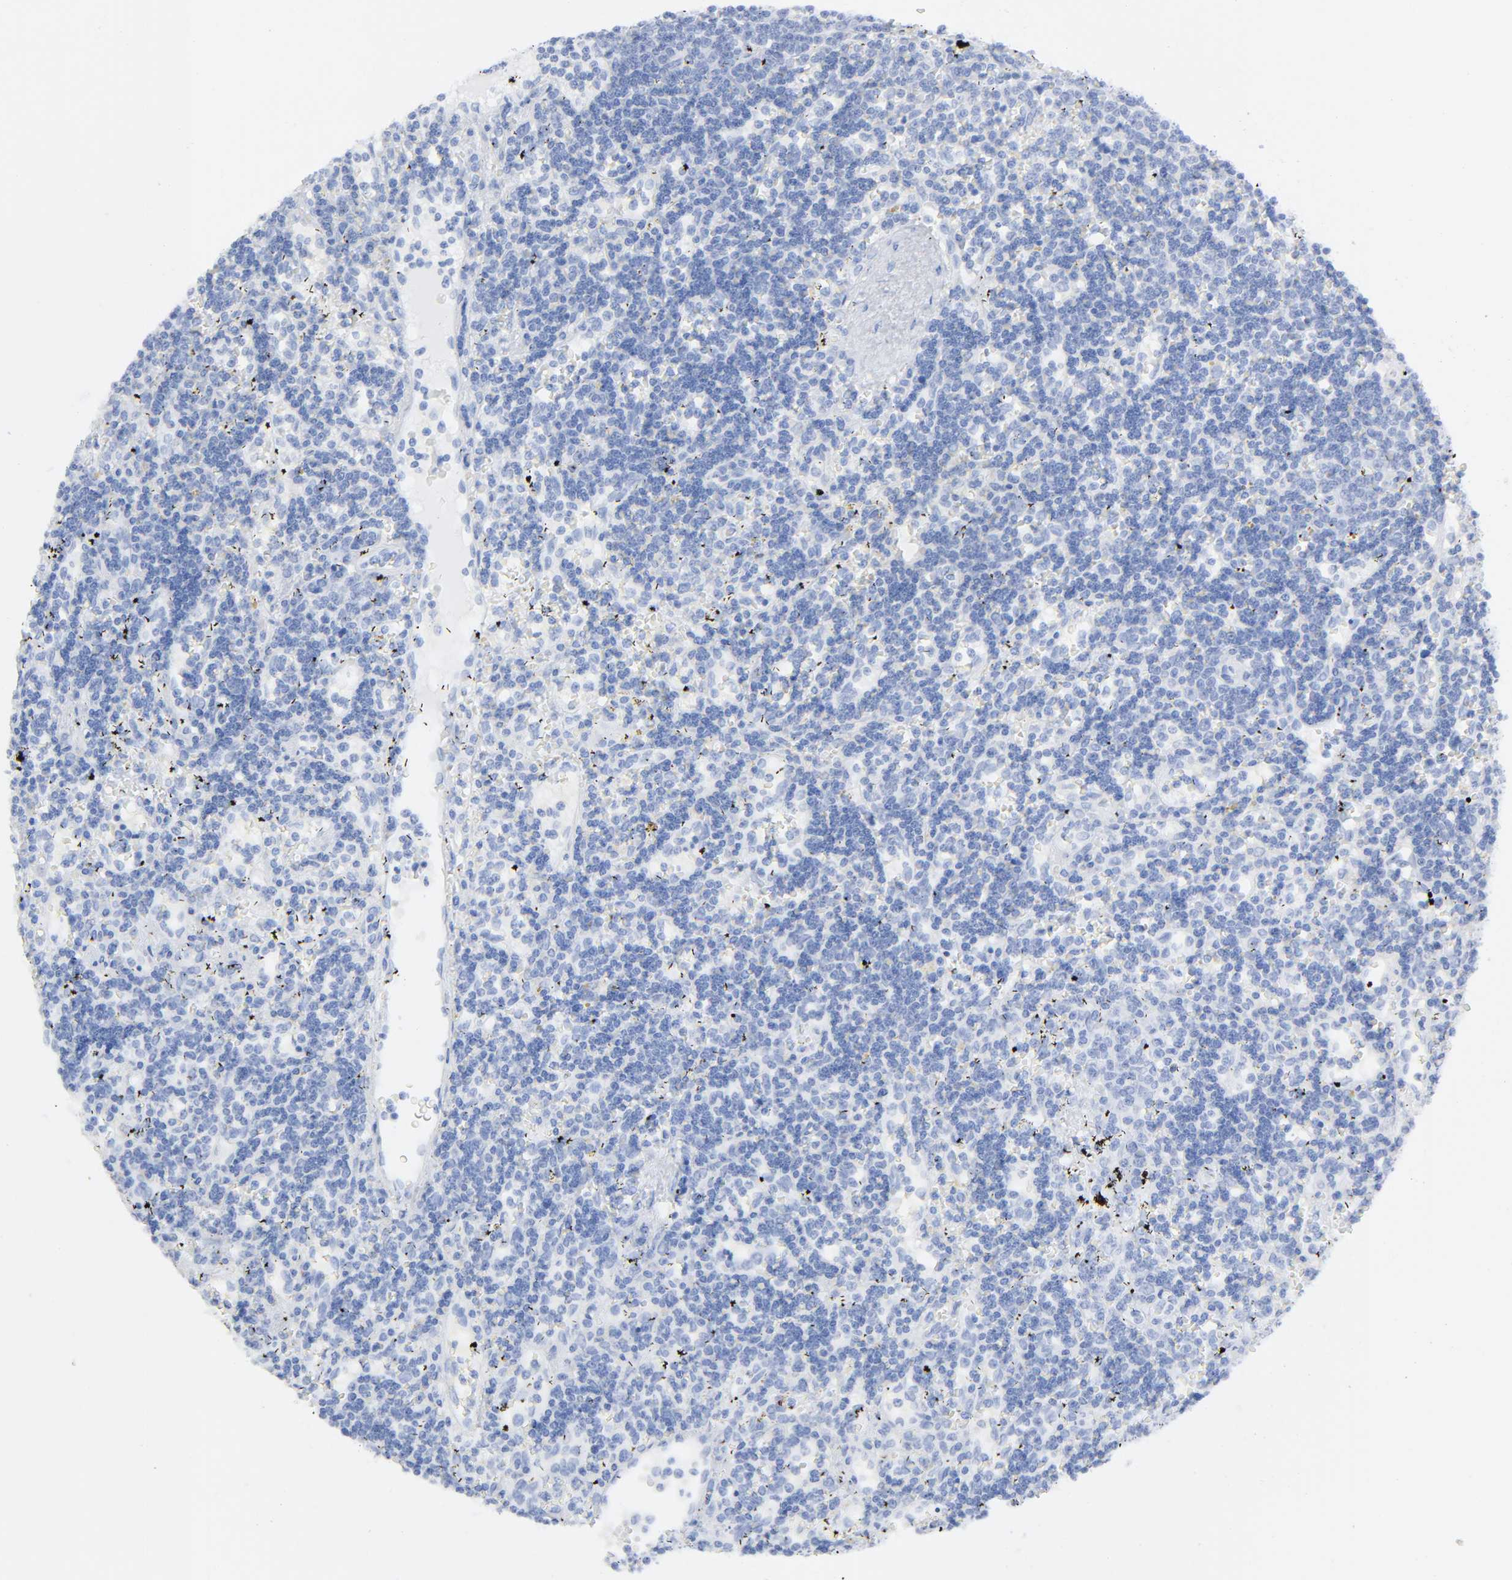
{"staining": {"intensity": "negative", "quantity": "none", "location": "none"}, "tissue": "lymphoma", "cell_type": "Tumor cells", "image_type": "cancer", "snomed": [{"axis": "morphology", "description": "Malignant lymphoma, non-Hodgkin's type, Low grade"}, {"axis": "topography", "description": "Spleen"}], "caption": "Micrograph shows no significant protein positivity in tumor cells of malignant lymphoma, non-Hodgkin's type (low-grade). (DAB (3,3'-diaminobenzidine) IHC, high magnification).", "gene": "SYT16", "patient": {"sex": "male", "age": 60}}